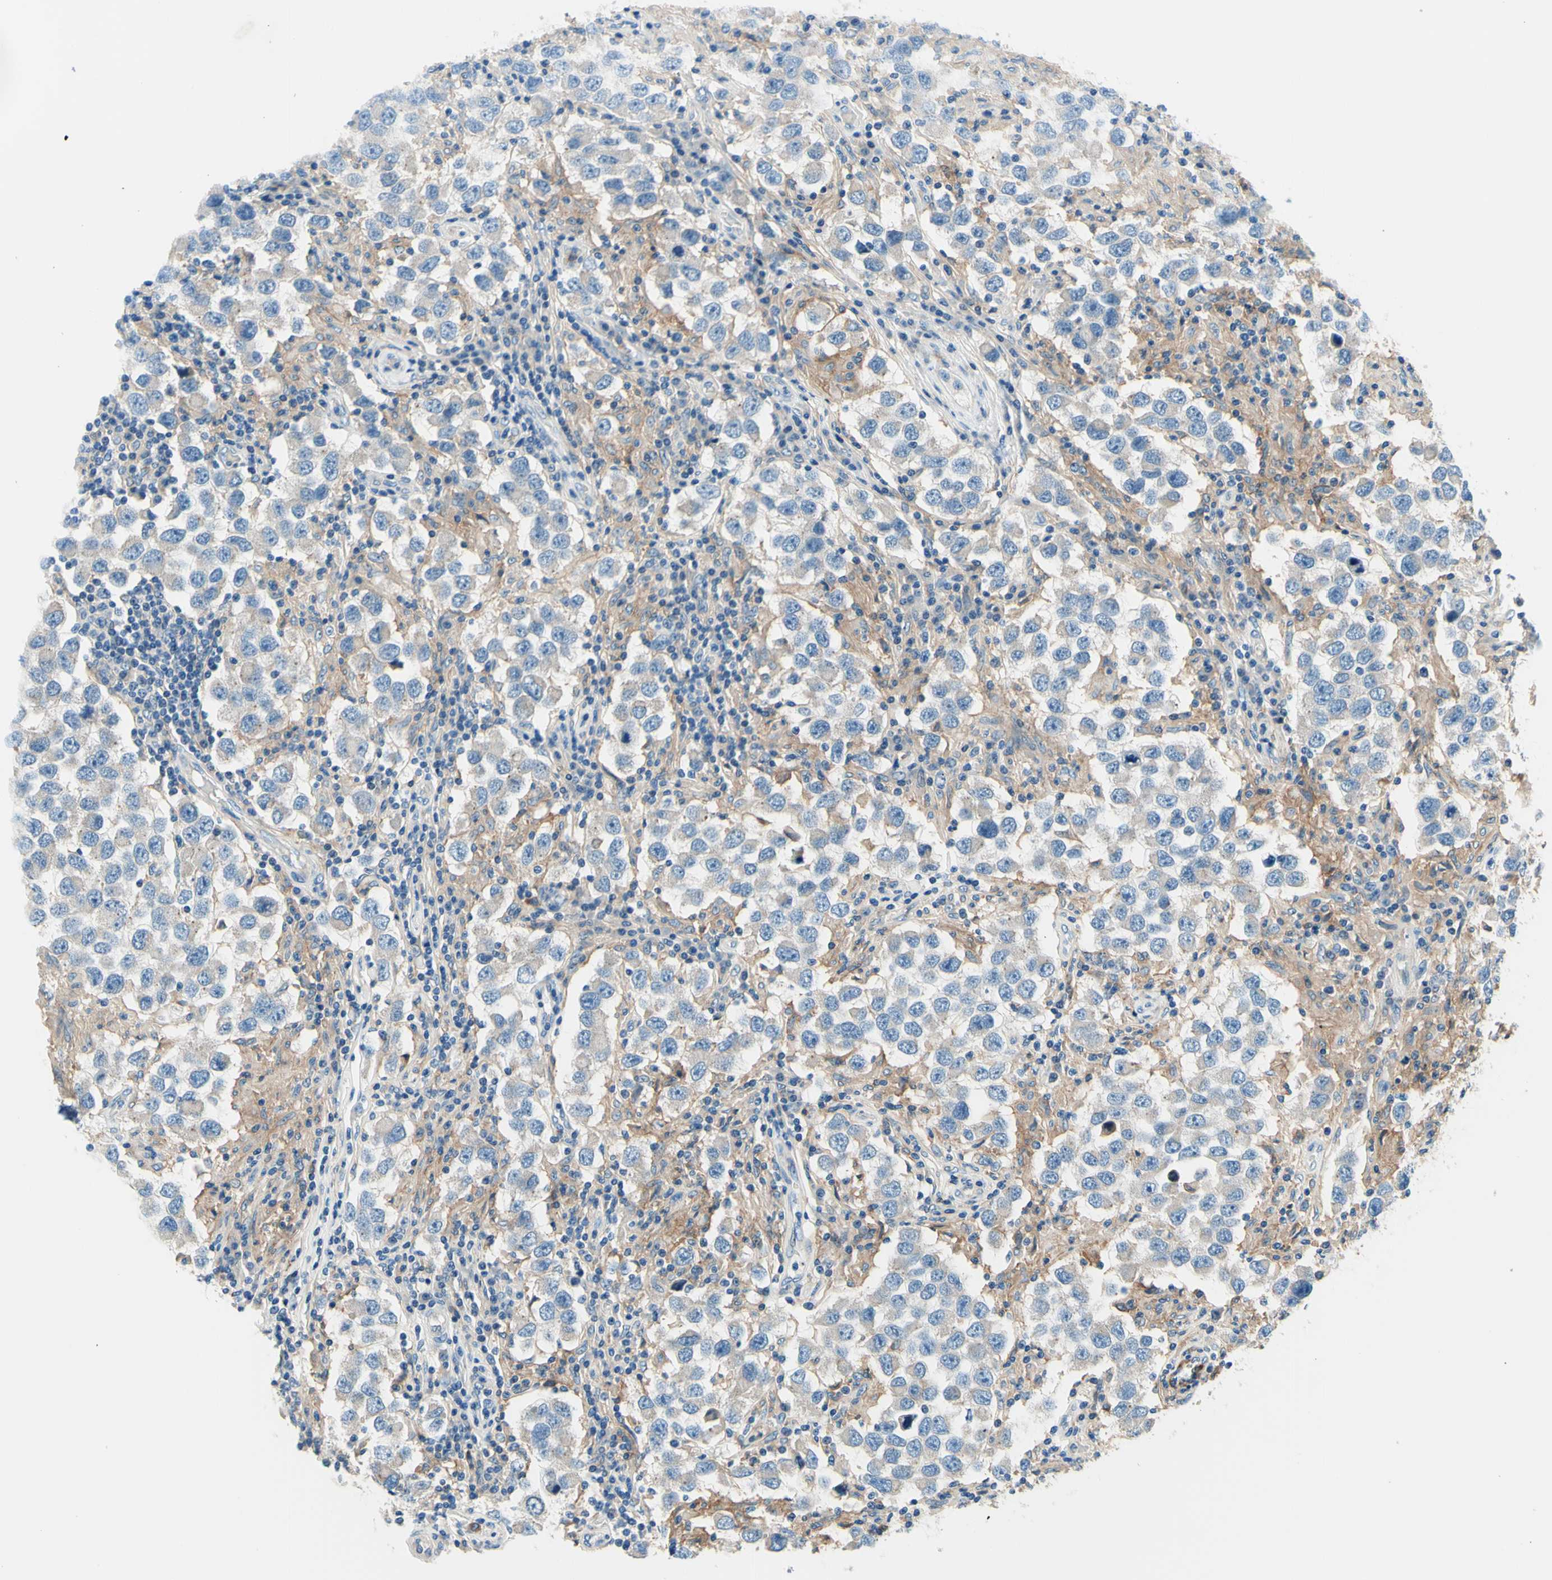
{"staining": {"intensity": "weak", "quantity": "<25%", "location": "cytoplasmic/membranous"}, "tissue": "testis cancer", "cell_type": "Tumor cells", "image_type": "cancer", "snomed": [{"axis": "morphology", "description": "Carcinoma, Embryonal, NOS"}, {"axis": "topography", "description": "Testis"}], "caption": "Histopathology image shows no protein staining in tumor cells of embryonal carcinoma (testis) tissue. (Stains: DAB (3,3'-diaminobenzidine) immunohistochemistry (IHC) with hematoxylin counter stain, Microscopy: brightfield microscopy at high magnification).", "gene": "SIGLEC9", "patient": {"sex": "male", "age": 21}}